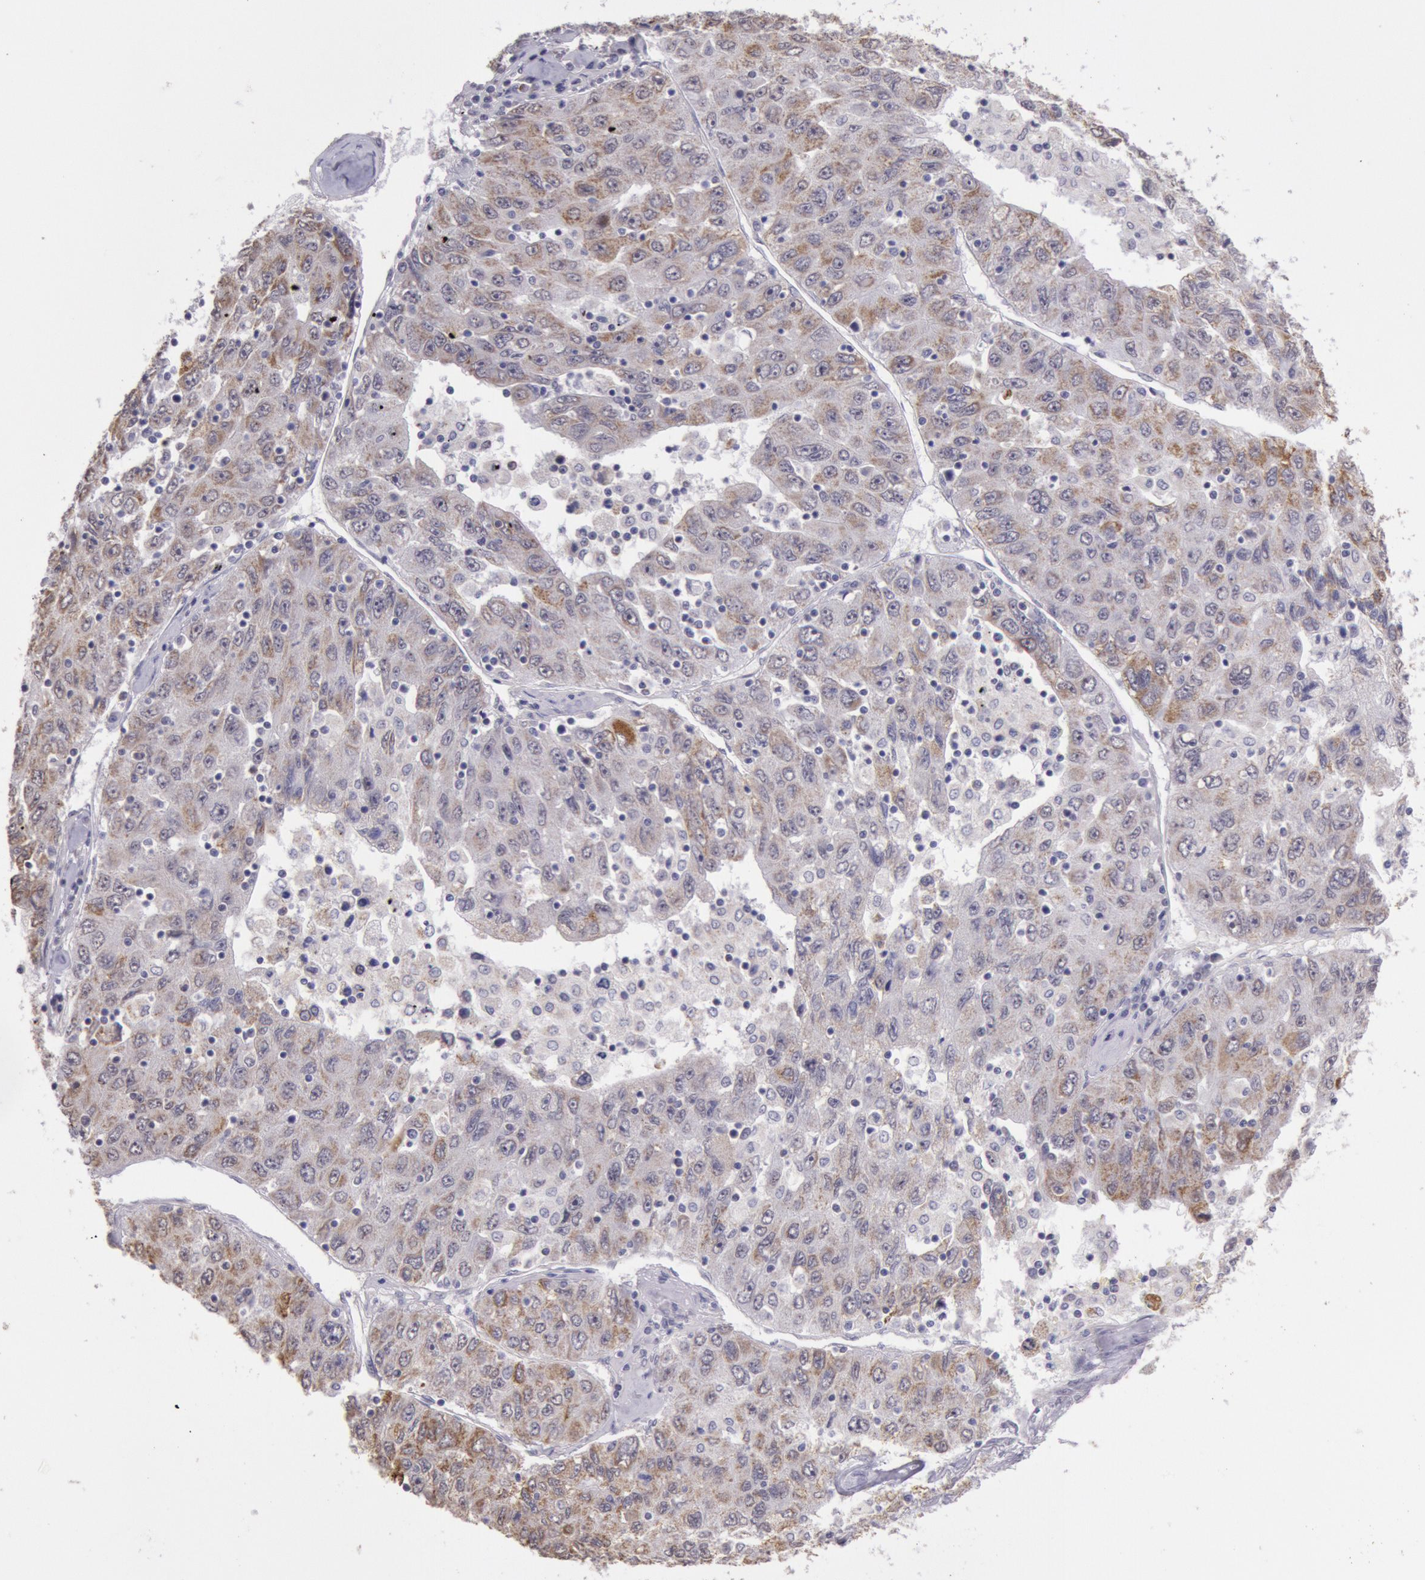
{"staining": {"intensity": "weak", "quantity": "25%-75%", "location": "cytoplasmic/membranous,nuclear"}, "tissue": "liver cancer", "cell_type": "Tumor cells", "image_type": "cancer", "snomed": [{"axis": "morphology", "description": "Carcinoma, Hepatocellular, NOS"}, {"axis": "topography", "description": "Liver"}], "caption": "Human liver cancer stained with a brown dye displays weak cytoplasmic/membranous and nuclear positive staining in about 25%-75% of tumor cells.", "gene": "FRMD6", "patient": {"sex": "male", "age": 49}}